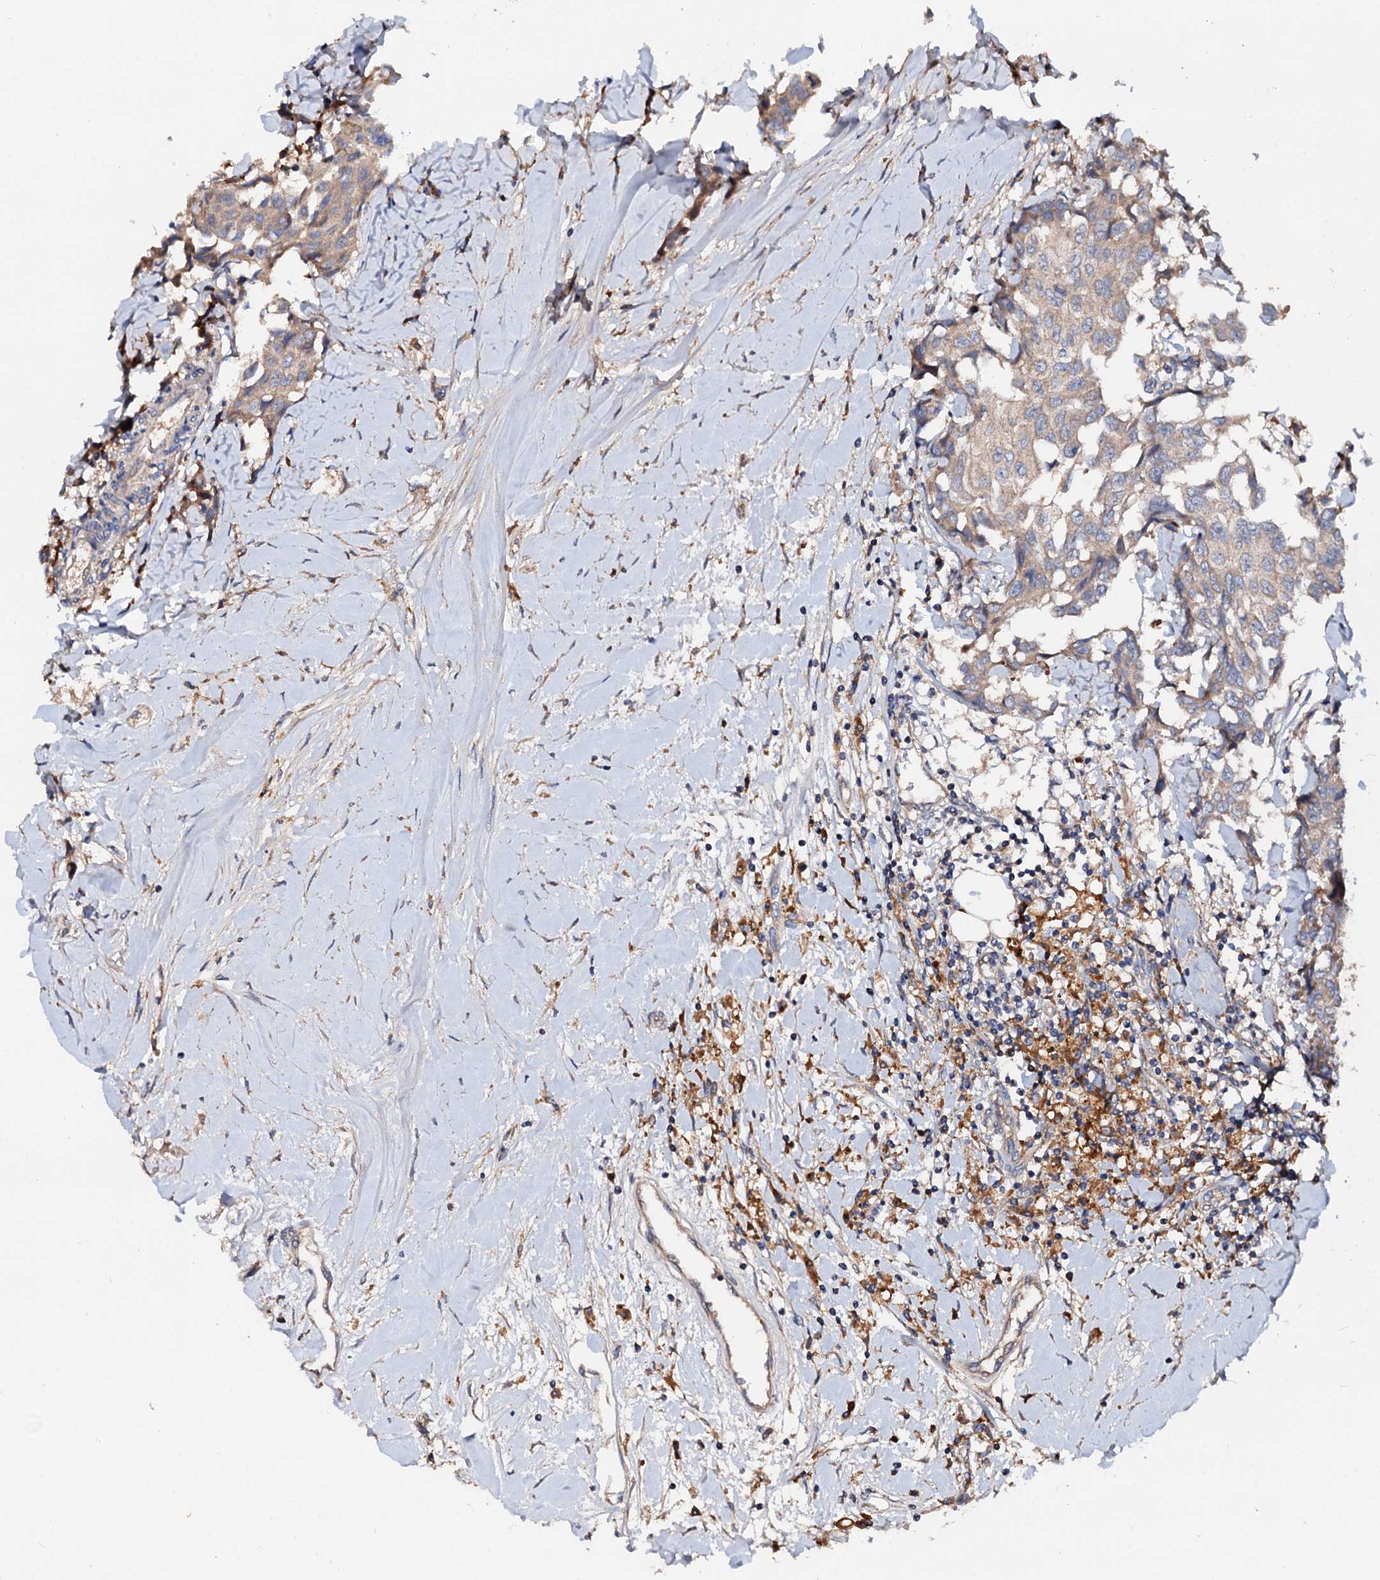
{"staining": {"intensity": "weak", "quantity": ">75%", "location": "cytoplasmic/membranous"}, "tissue": "breast cancer", "cell_type": "Tumor cells", "image_type": "cancer", "snomed": [{"axis": "morphology", "description": "Duct carcinoma"}, {"axis": "topography", "description": "Breast"}], "caption": "Protein staining of breast intraductal carcinoma tissue exhibits weak cytoplasmic/membranous staining in approximately >75% of tumor cells. (DAB = brown stain, brightfield microscopy at high magnification).", "gene": "EXTL1", "patient": {"sex": "female", "age": 80}}